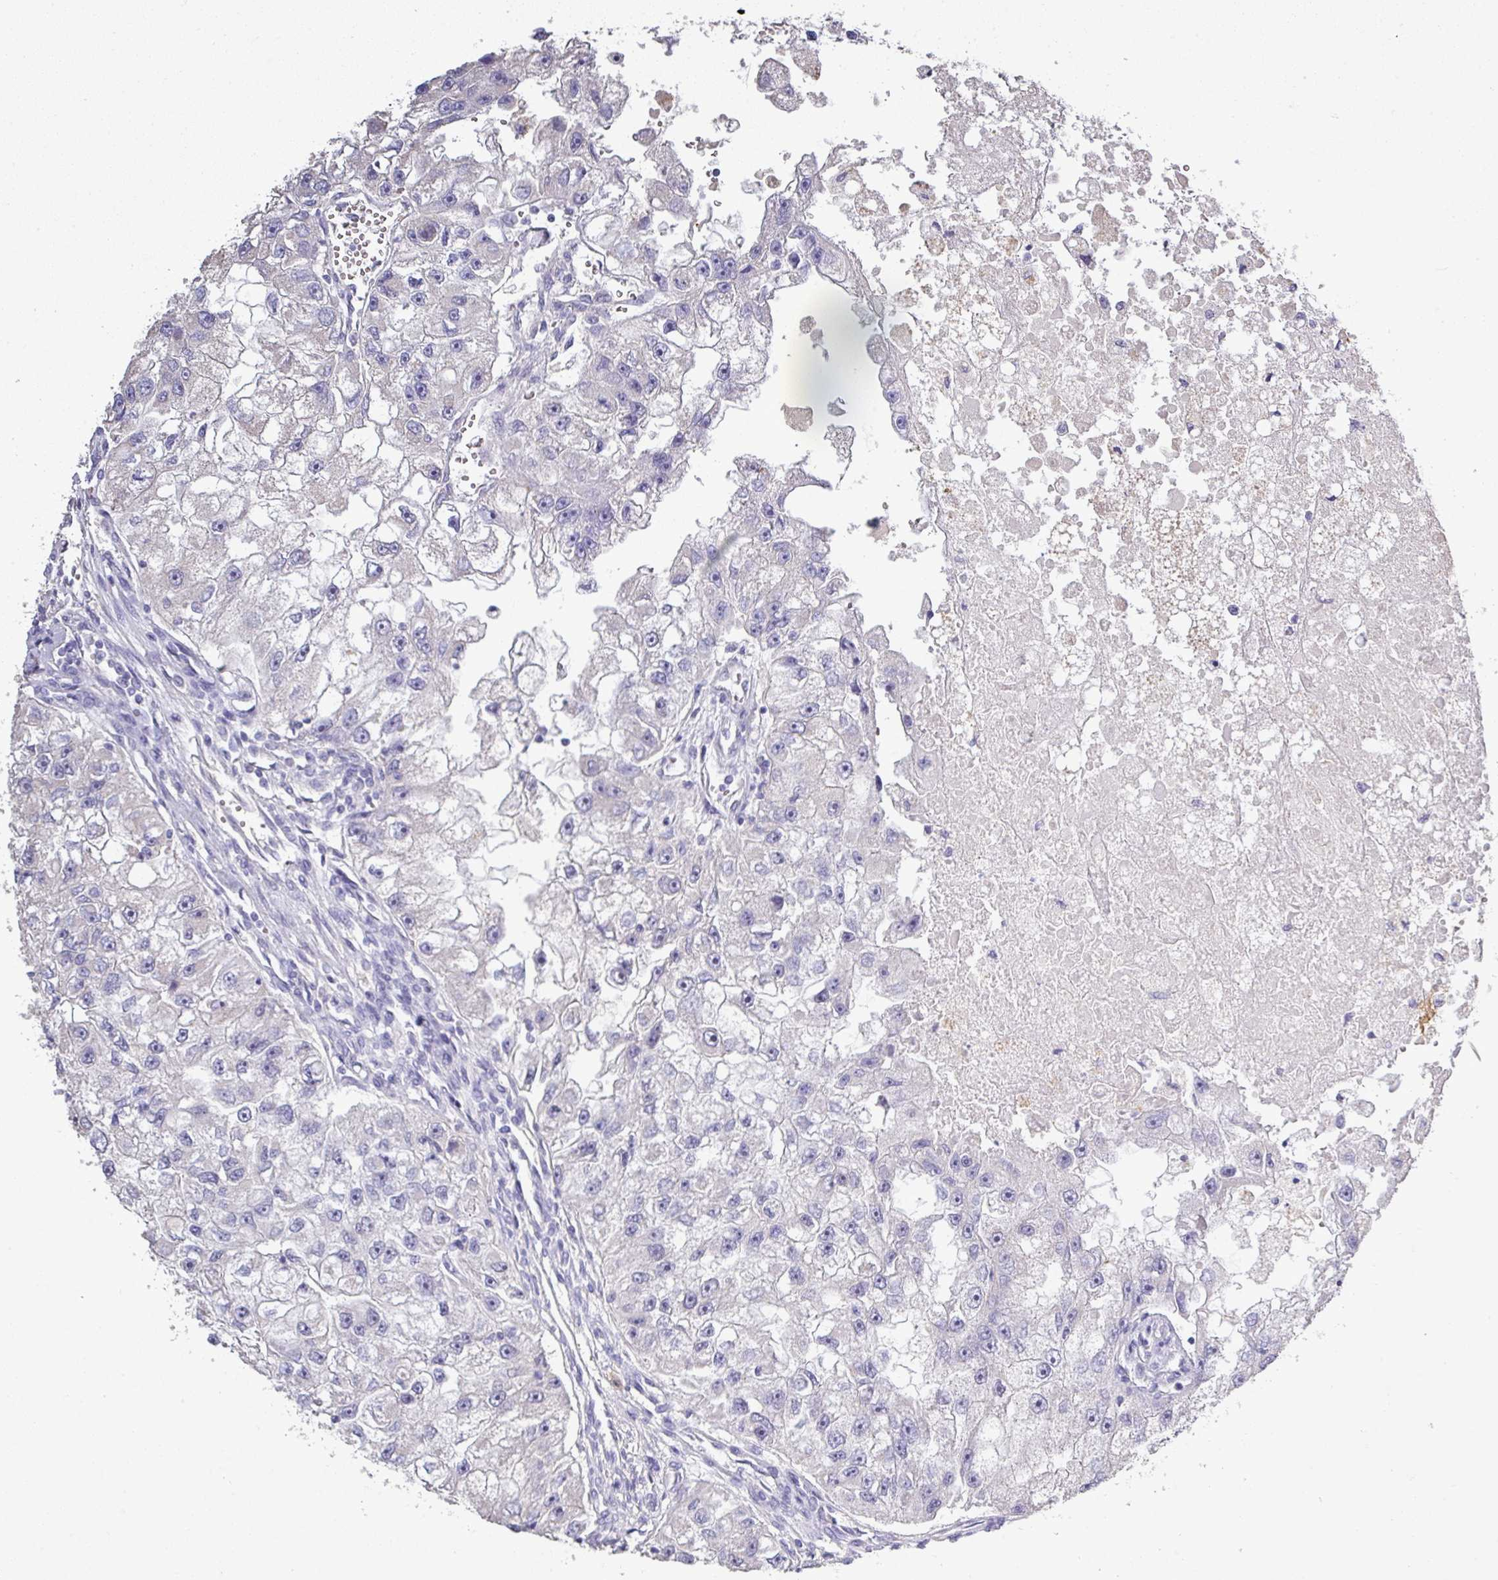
{"staining": {"intensity": "negative", "quantity": "none", "location": "none"}, "tissue": "renal cancer", "cell_type": "Tumor cells", "image_type": "cancer", "snomed": [{"axis": "morphology", "description": "Adenocarcinoma, NOS"}, {"axis": "topography", "description": "Kidney"}], "caption": "Histopathology image shows no protein expression in tumor cells of renal cancer tissue.", "gene": "ISLR", "patient": {"sex": "male", "age": 63}}